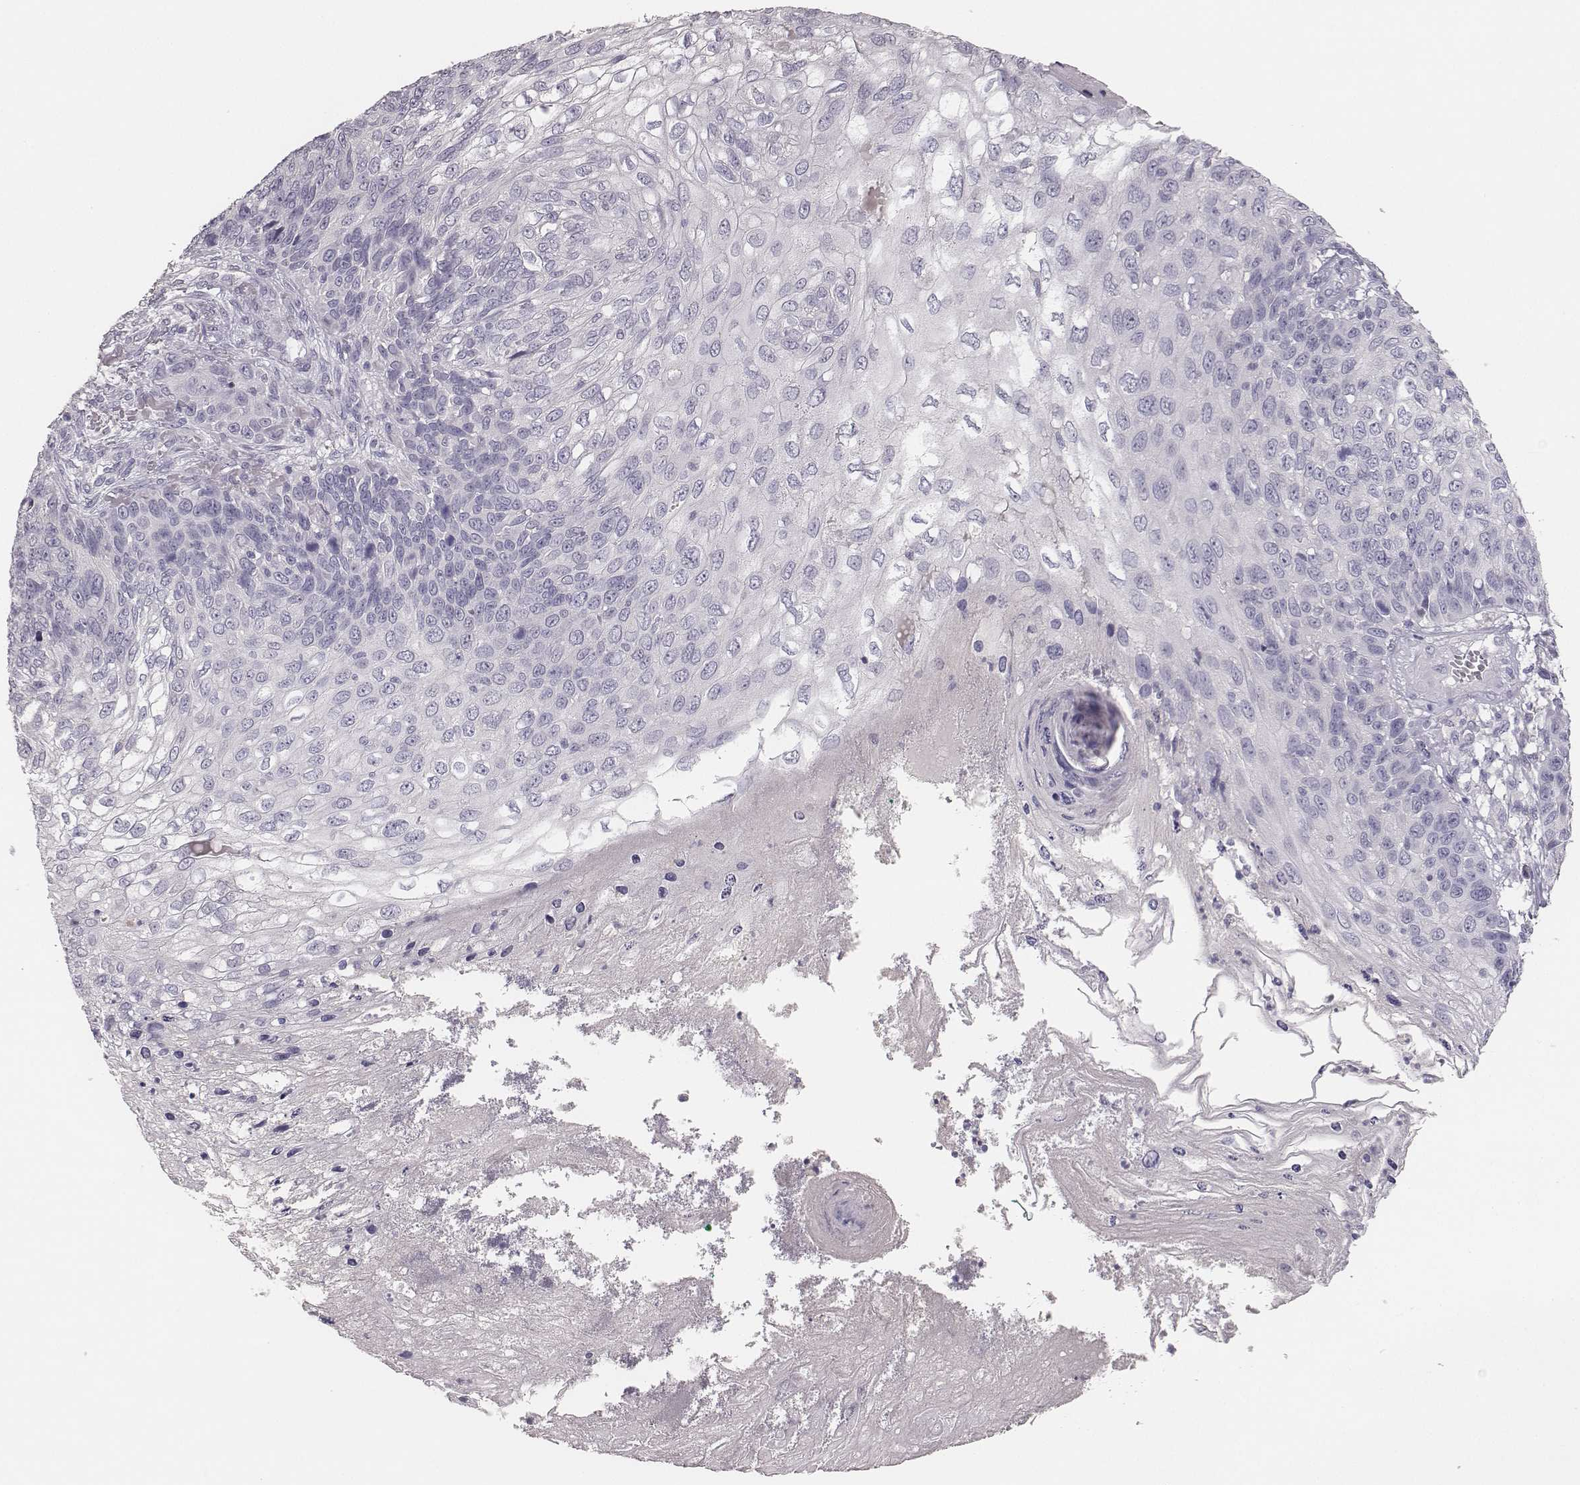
{"staining": {"intensity": "negative", "quantity": "none", "location": "none"}, "tissue": "skin cancer", "cell_type": "Tumor cells", "image_type": "cancer", "snomed": [{"axis": "morphology", "description": "Squamous cell carcinoma, NOS"}, {"axis": "topography", "description": "Skin"}], "caption": "Squamous cell carcinoma (skin) was stained to show a protein in brown. There is no significant staining in tumor cells. The staining is performed using DAB brown chromogen with nuclei counter-stained in using hematoxylin.", "gene": "MYH6", "patient": {"sex": "male", "age": 92}}